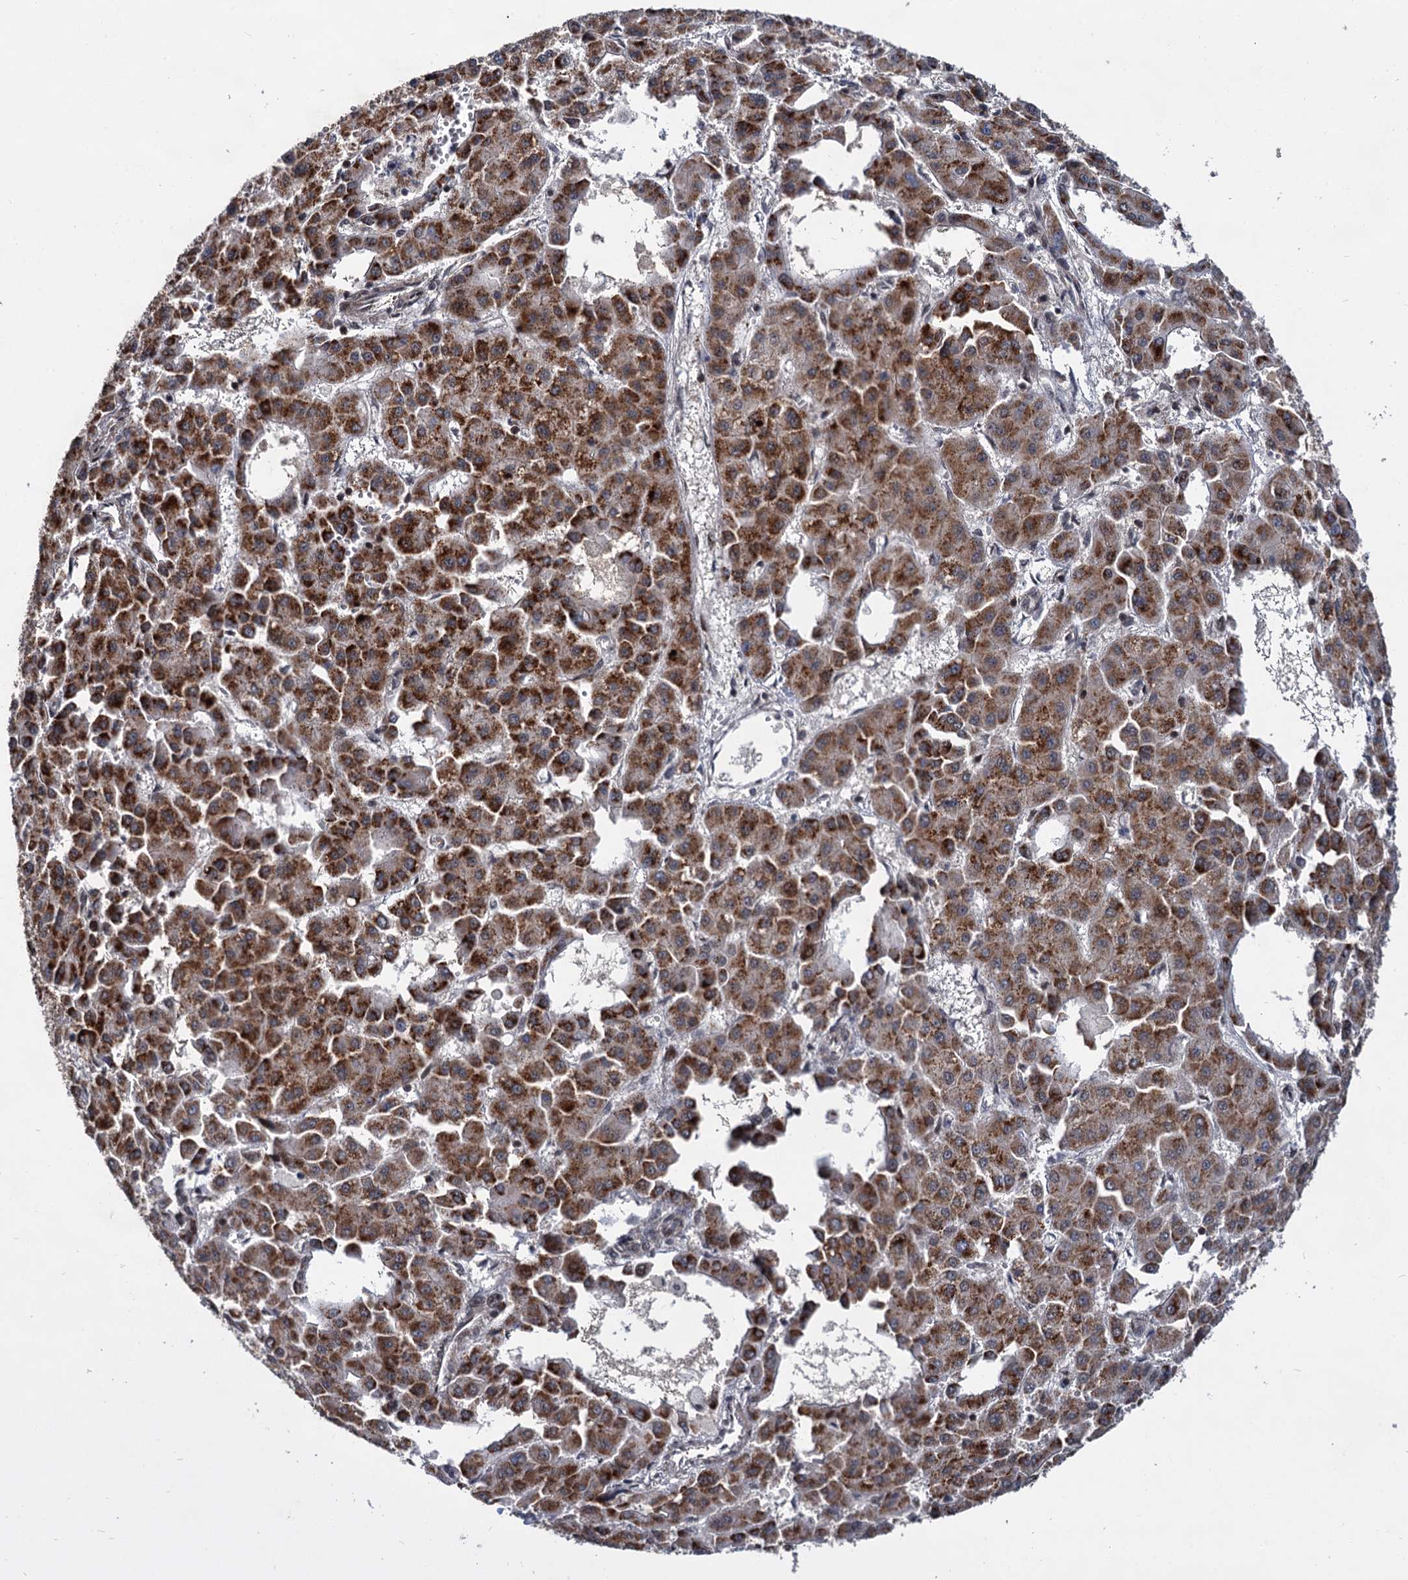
{"staining": {"intensity": "strong", "quantity": ">75%", "location": "cytoplasmic/membranous"}, "tissue": "liver cancer", "cell_type": "Tumor cells", "image_type": "cancer", "snomed": [{"axis": "morphology", "description": "Carcinoma, Hepatocellular, NOS"}, {"axis": "topography", "description": "Liver"}], "caption": "Human liver cancer (hepatocellular carcinoma) stained with a protein marker demonstrates strong staining in tumor cells.", "gene": "ABLIM1", "patient": {"sex": "male", "age": 47}}